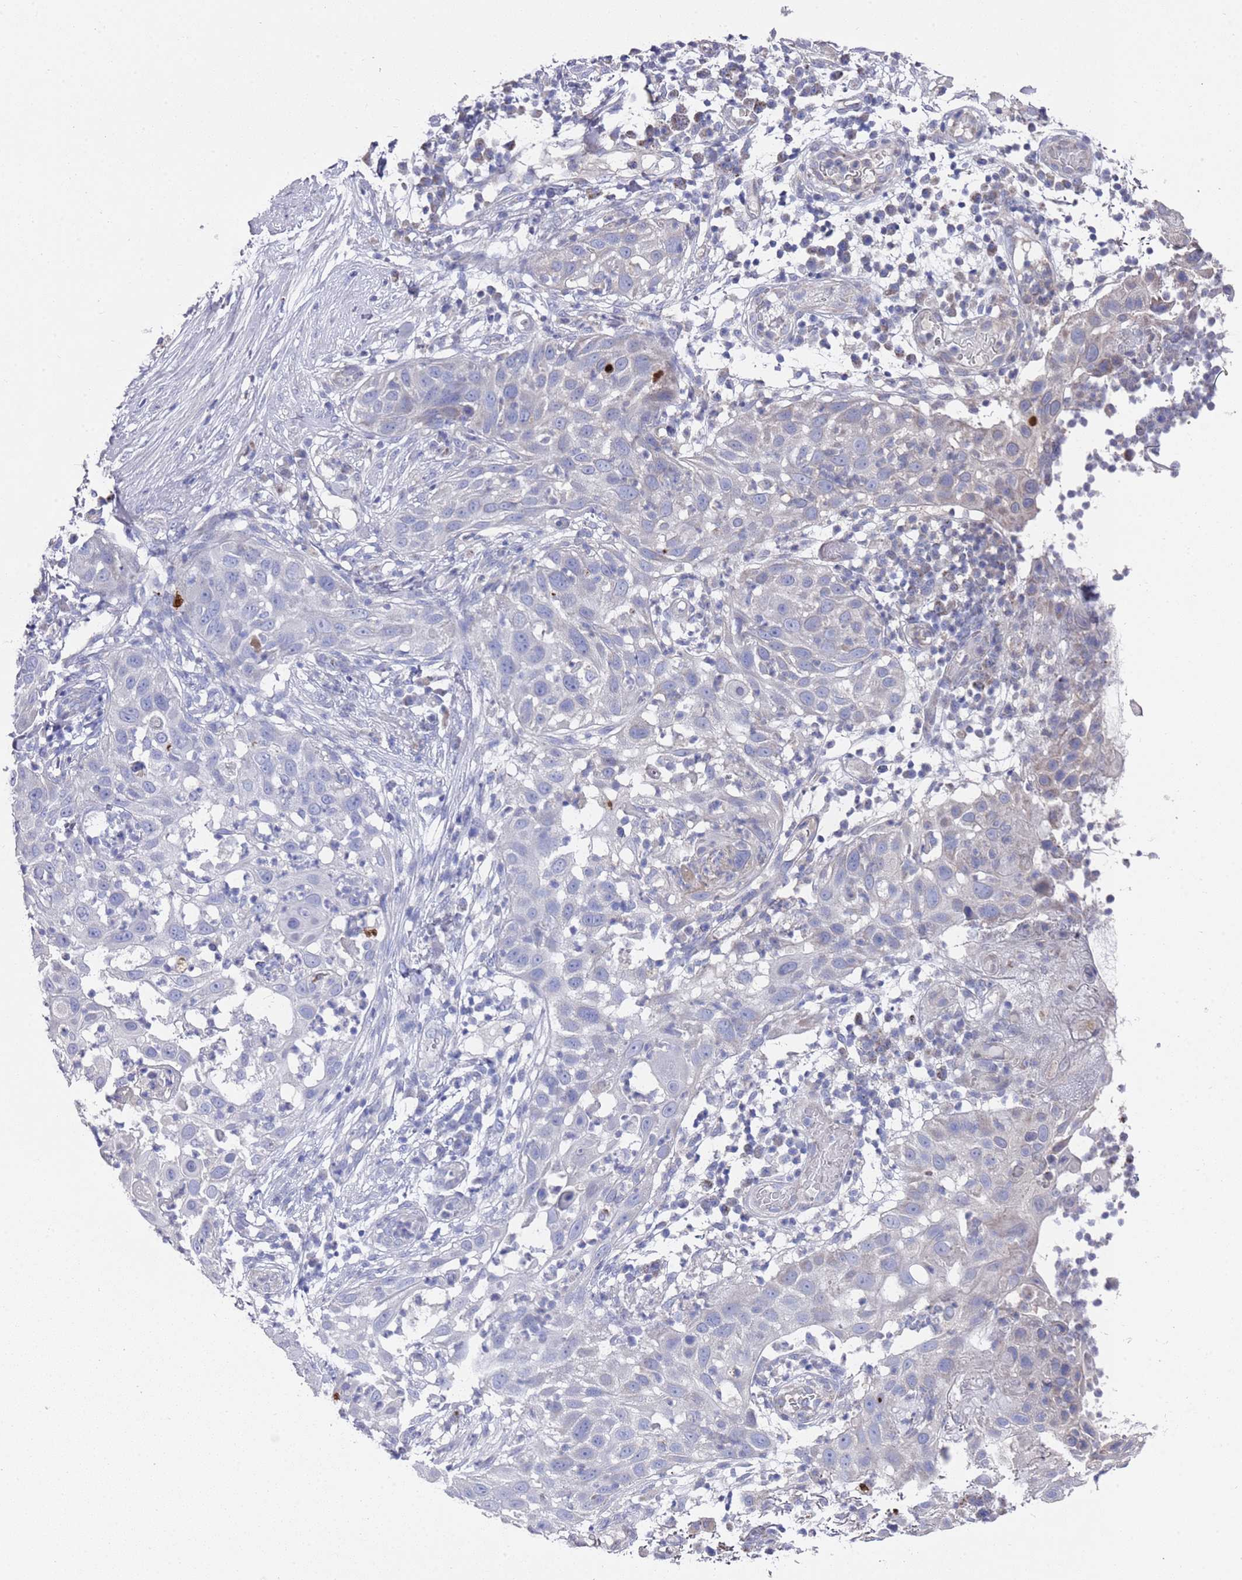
{"staining": {"intensity": "negative", "quantity": "none", "location": "none"}, "tissue": "skin cancer", "cell_type": "Tumor cells", "image_type": "cancer", "snomed": [{"axis": "morphology", "description": "Squamous cell carcinoma, NOS"}, {"axis": "topography", "description": "Skin"}], "caption": "Immunohistochemistry (IHC) histopathology image of neoplastic tissue: skin cancer stained with DAB (3,3'-diaminobenzidine) shows no significant protein expression in tumor cells.", "gene": "NPEPPS", "patient": {"sex": "female", "age": 44}}